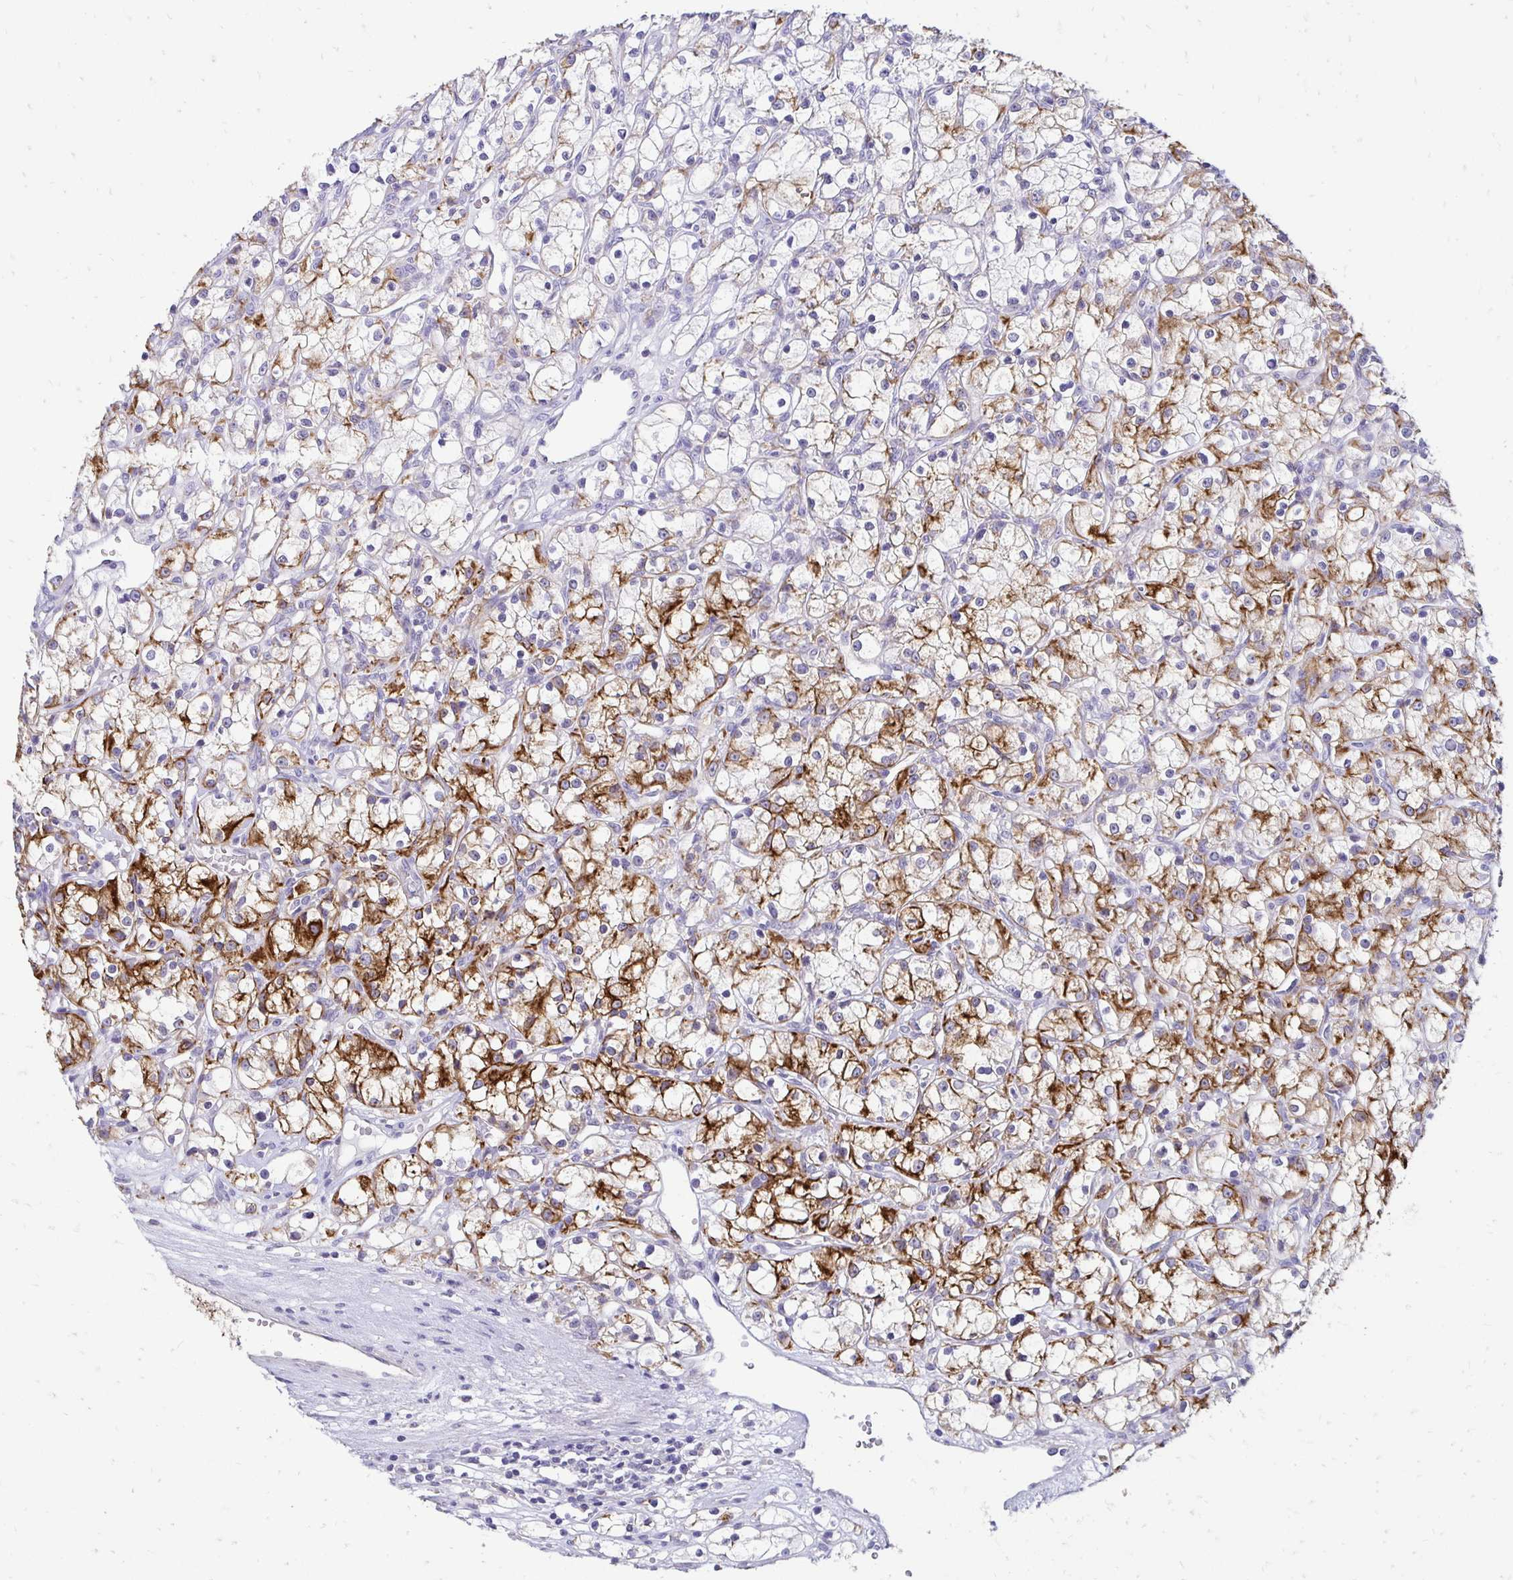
{"staining": {"intensity": "strong", "quantity": "25%-75%", "location": "cytoplasmic/membranous"}, "tissue": "renal cancer", "cell_type": "Tumor cells", "image_type": "cancer", "snomed": [{"axis": "morphology", "description": "Adenocarcinoma, NOS"}, {"axis": "topography", "description": "Kidney"}], "caption": "Protein expression analysis of adenocarcinoma (renal) displays strong cytoplasmic/membranous positivity in approximately 25%-75% of tumor cells.", "gene": "C1QTNF2", "patient": {"sex": "female", "age": 59}}